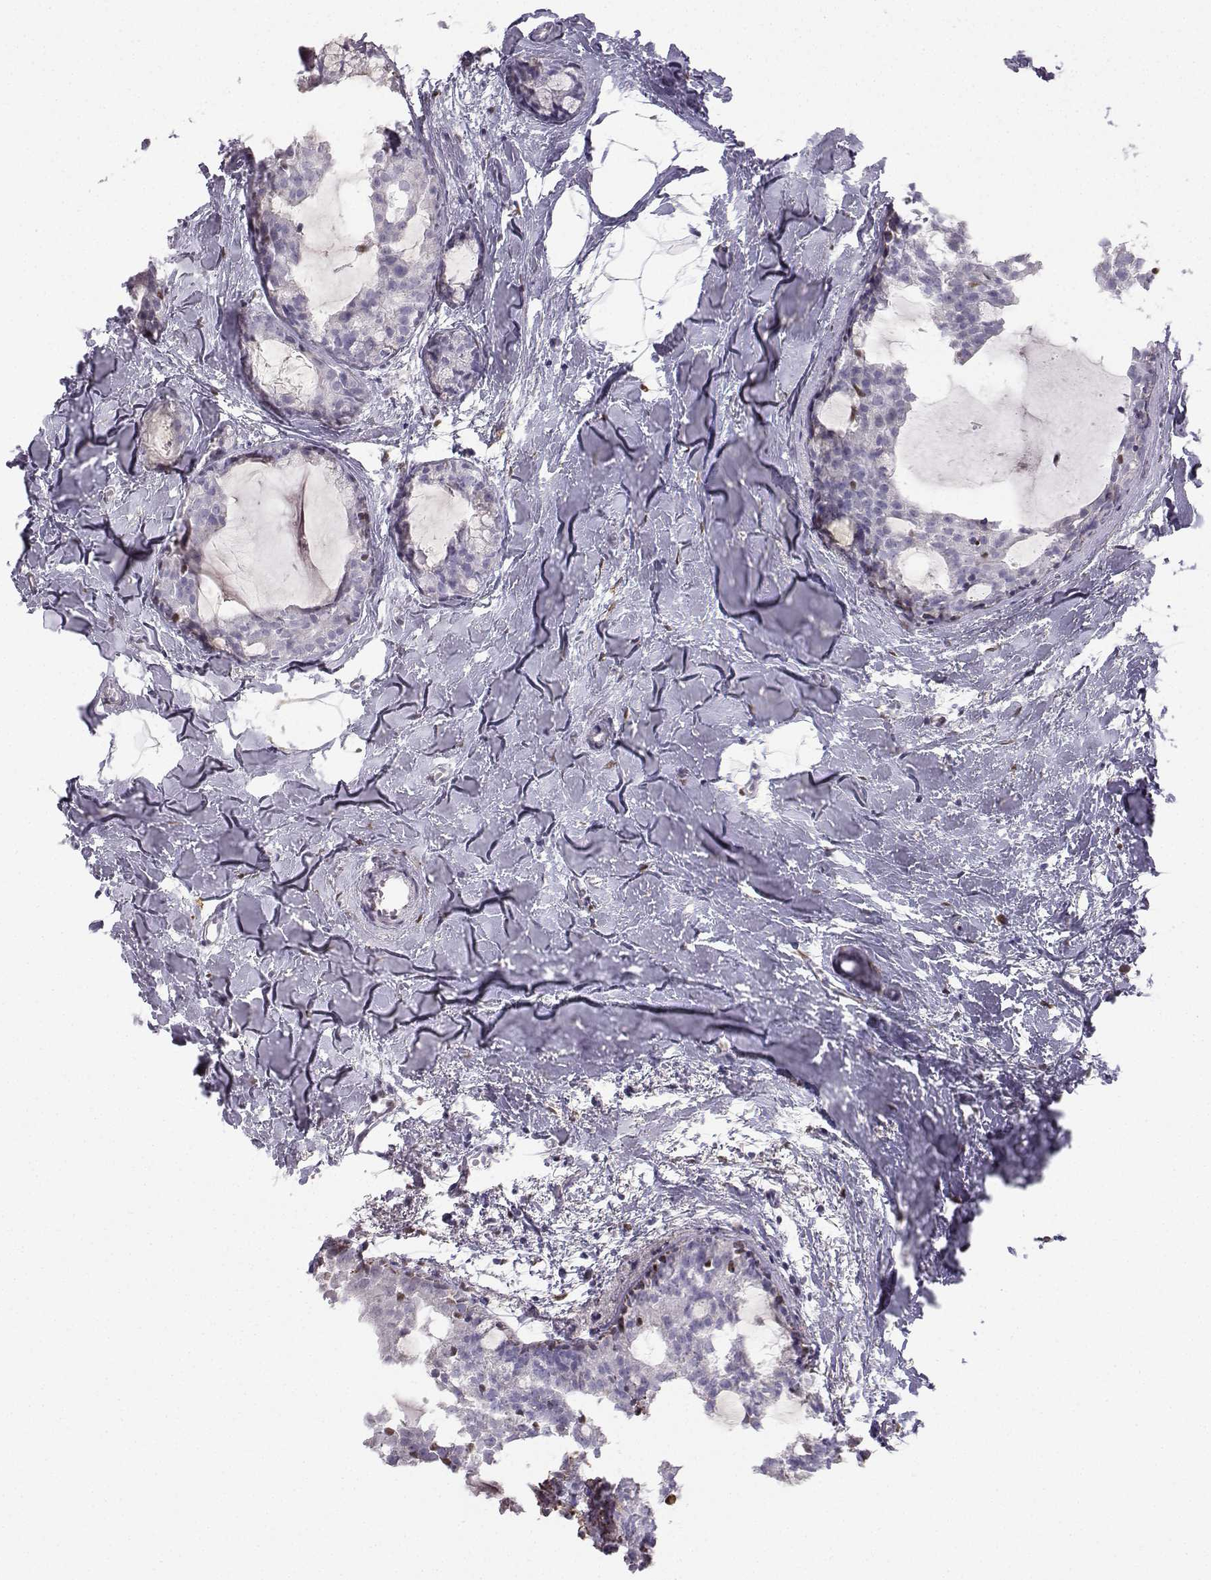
{"staining": {"intensity": "negative", "quantity": "none", "location": "none"}, "tissue": "breast cancer", "cell_type": "Tumor cells", "image_type": "cancer", "snomed": [{"axis": "morphology", "description": "Duct carcinoma"}, {"axis": "topography", "description": "Breast"}], "caption": "Breast cancer (infiltrating ductal carcinoma) was stained to show a protein in brown. There is no significant expression in tumor cells. The staining is performed using DAB (3,3'-diaminobenzidine) brown chromogen with nuclei counter-stained in using hematoxylin.", "gene": "DCLK3", "patient": {"sex": "female", "age": 40}}